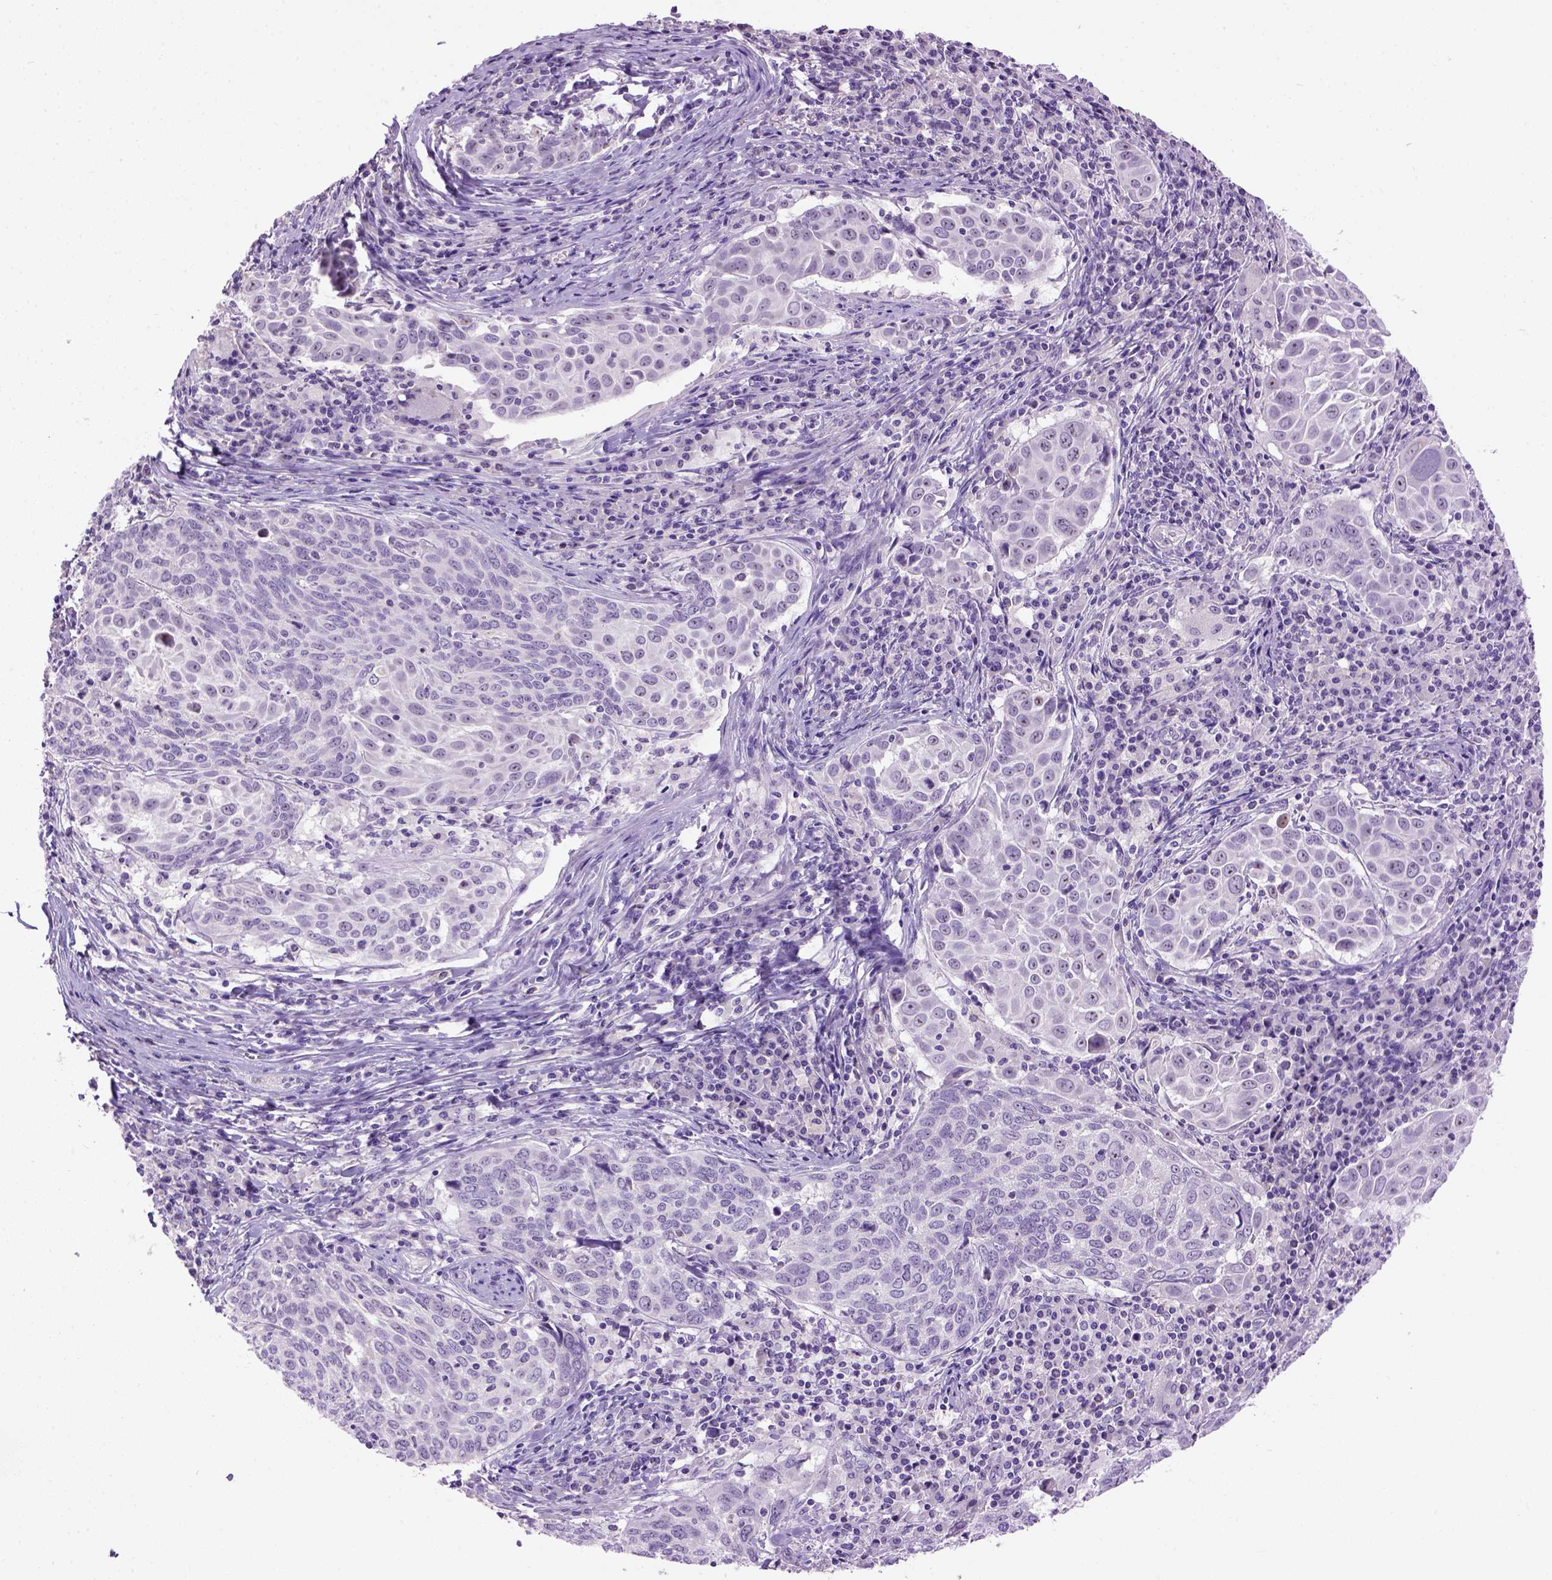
{"staining": {"intensity": "negative", "quantity": "none", "location": "none"}, "tissue": "lung cancer", "cell_type": "Tumor cells", "image_type": "cancer", "snomed": [{"axis": "morphology", "description": "Squamous cell carcinoma, NOS"}, {"axis": "topography", "description": "Lung"}], "caption": "Protein analysis of lung cancer exhibits no significant expression in tumor cells.", "gene": "UTP4", "patient": {"sex": "male", "age": 57}}